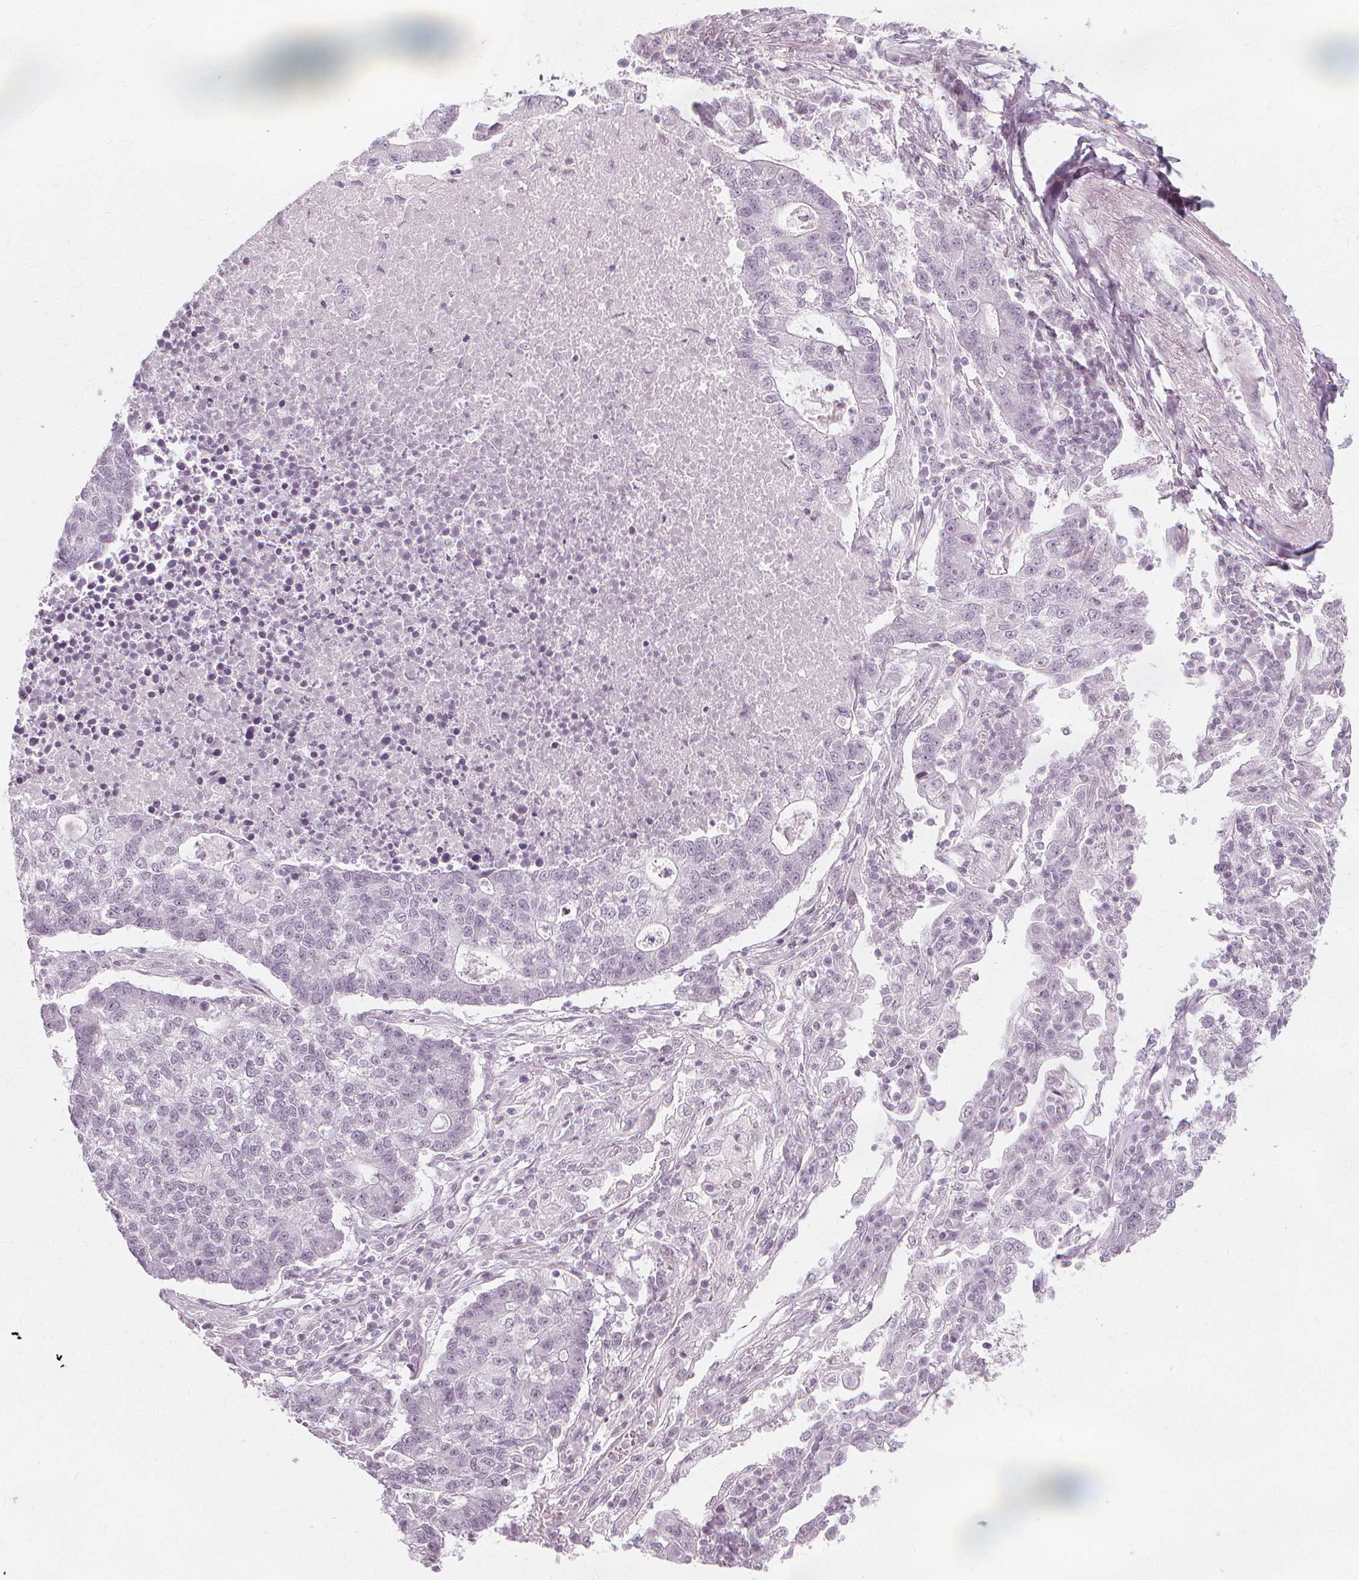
{"staining": {"intensity": "negative", "quantity": "none", "location": "none"}, "tissue": "lung cancer", "cell_type": "Tumor cells", "image_type": "cancer", "snomed": [{"axis": "morphology", "description": "Adenocarcinoma, NOS"}, {"axis": "topography", "description": "Lung"}], "caption": "Tumor cells show no significant staining in adenocarcinoma (lung). (DAB immunohistochemistry visualized using brightfield microscopy, high magnification).", "gene": "NXPE1", "patient": {"sex": "male", "age": 57}}